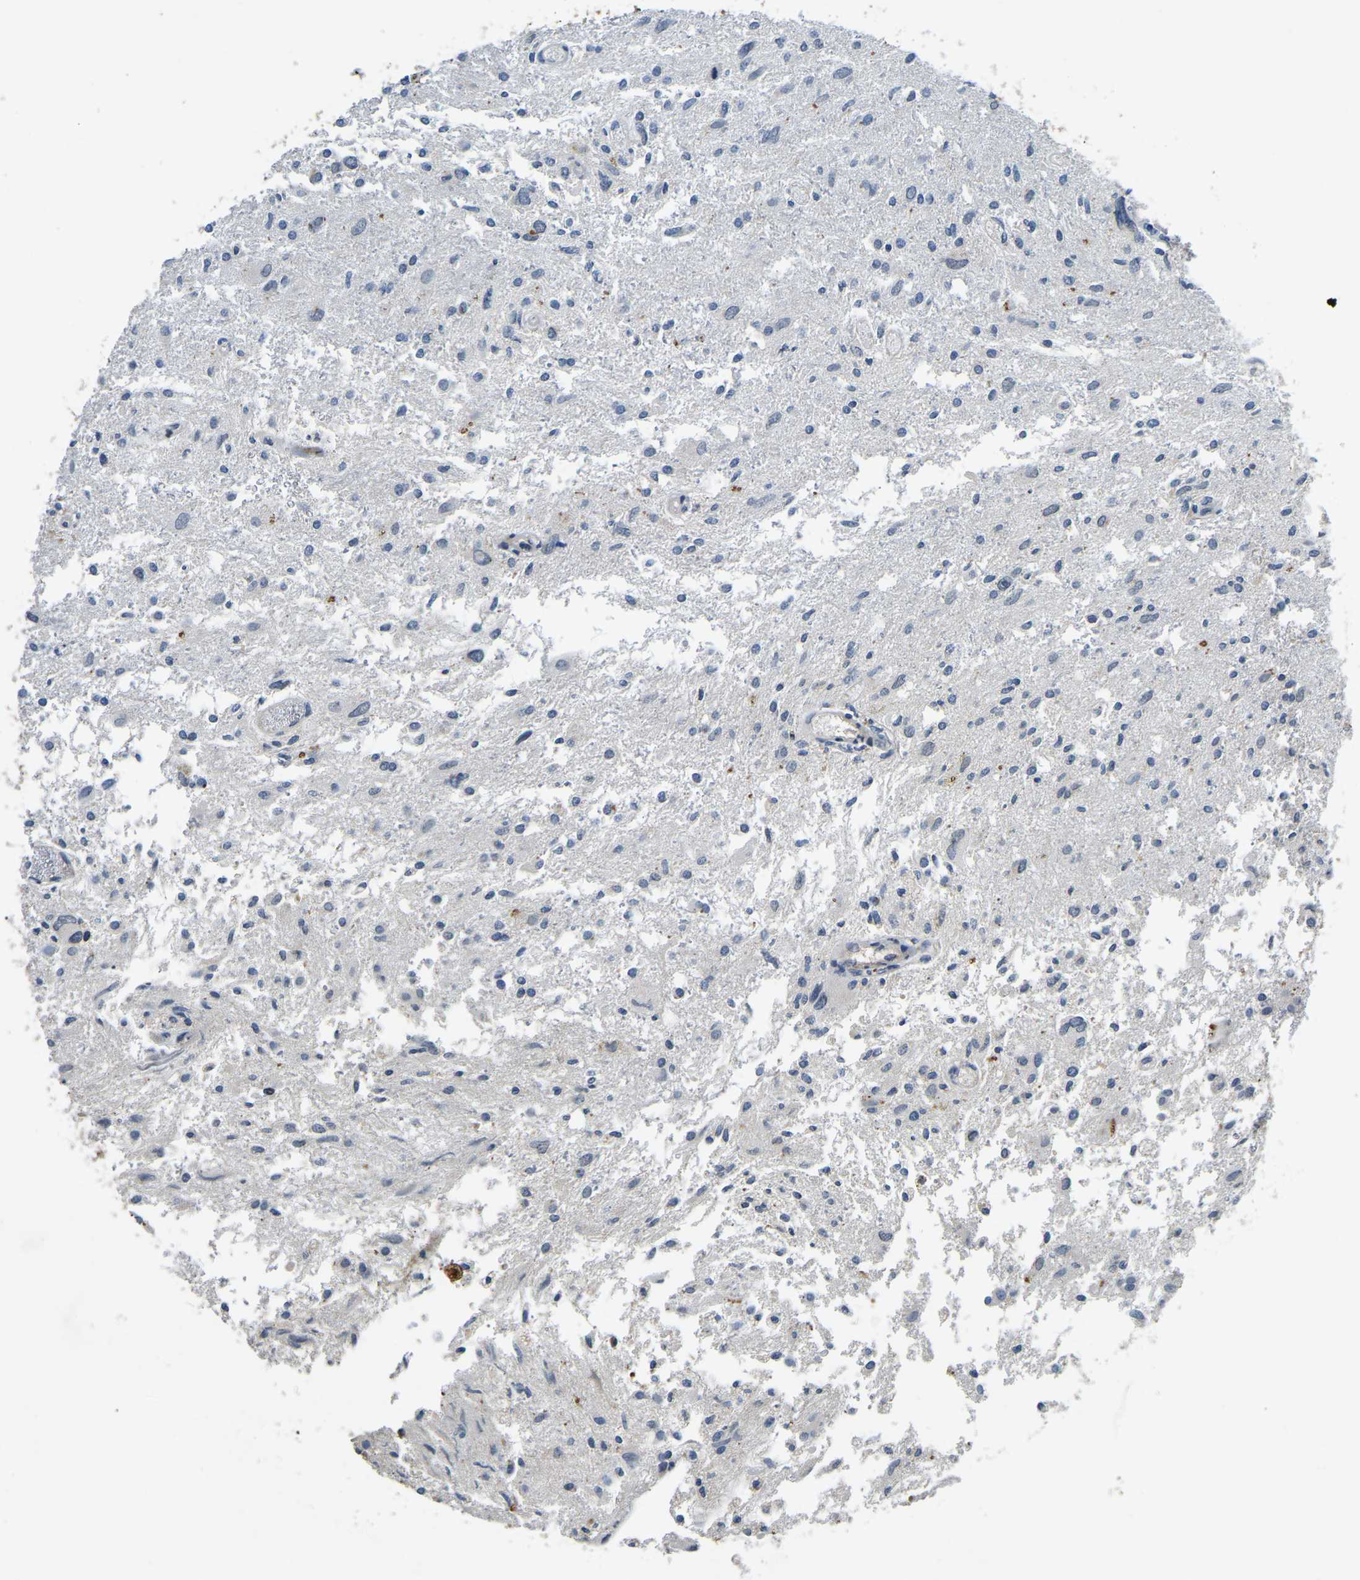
{"staining": {"intensity": "negative", "quantity": "none", "location": "none"}, "tissue": "glioma", "cell_type": "Tumor cells", "image_type": "cancer", "snomed": [{"axis": "morphology", "description": "Glioma, malignant, High grade"}, {"axis": "topography", "description": "Brain"}], "caption": "A photomicrograph of human glioma is negative for staining in tumor cells.", "gene": "KIAA1549", "patient": {"sex": "female", "age": 59}}